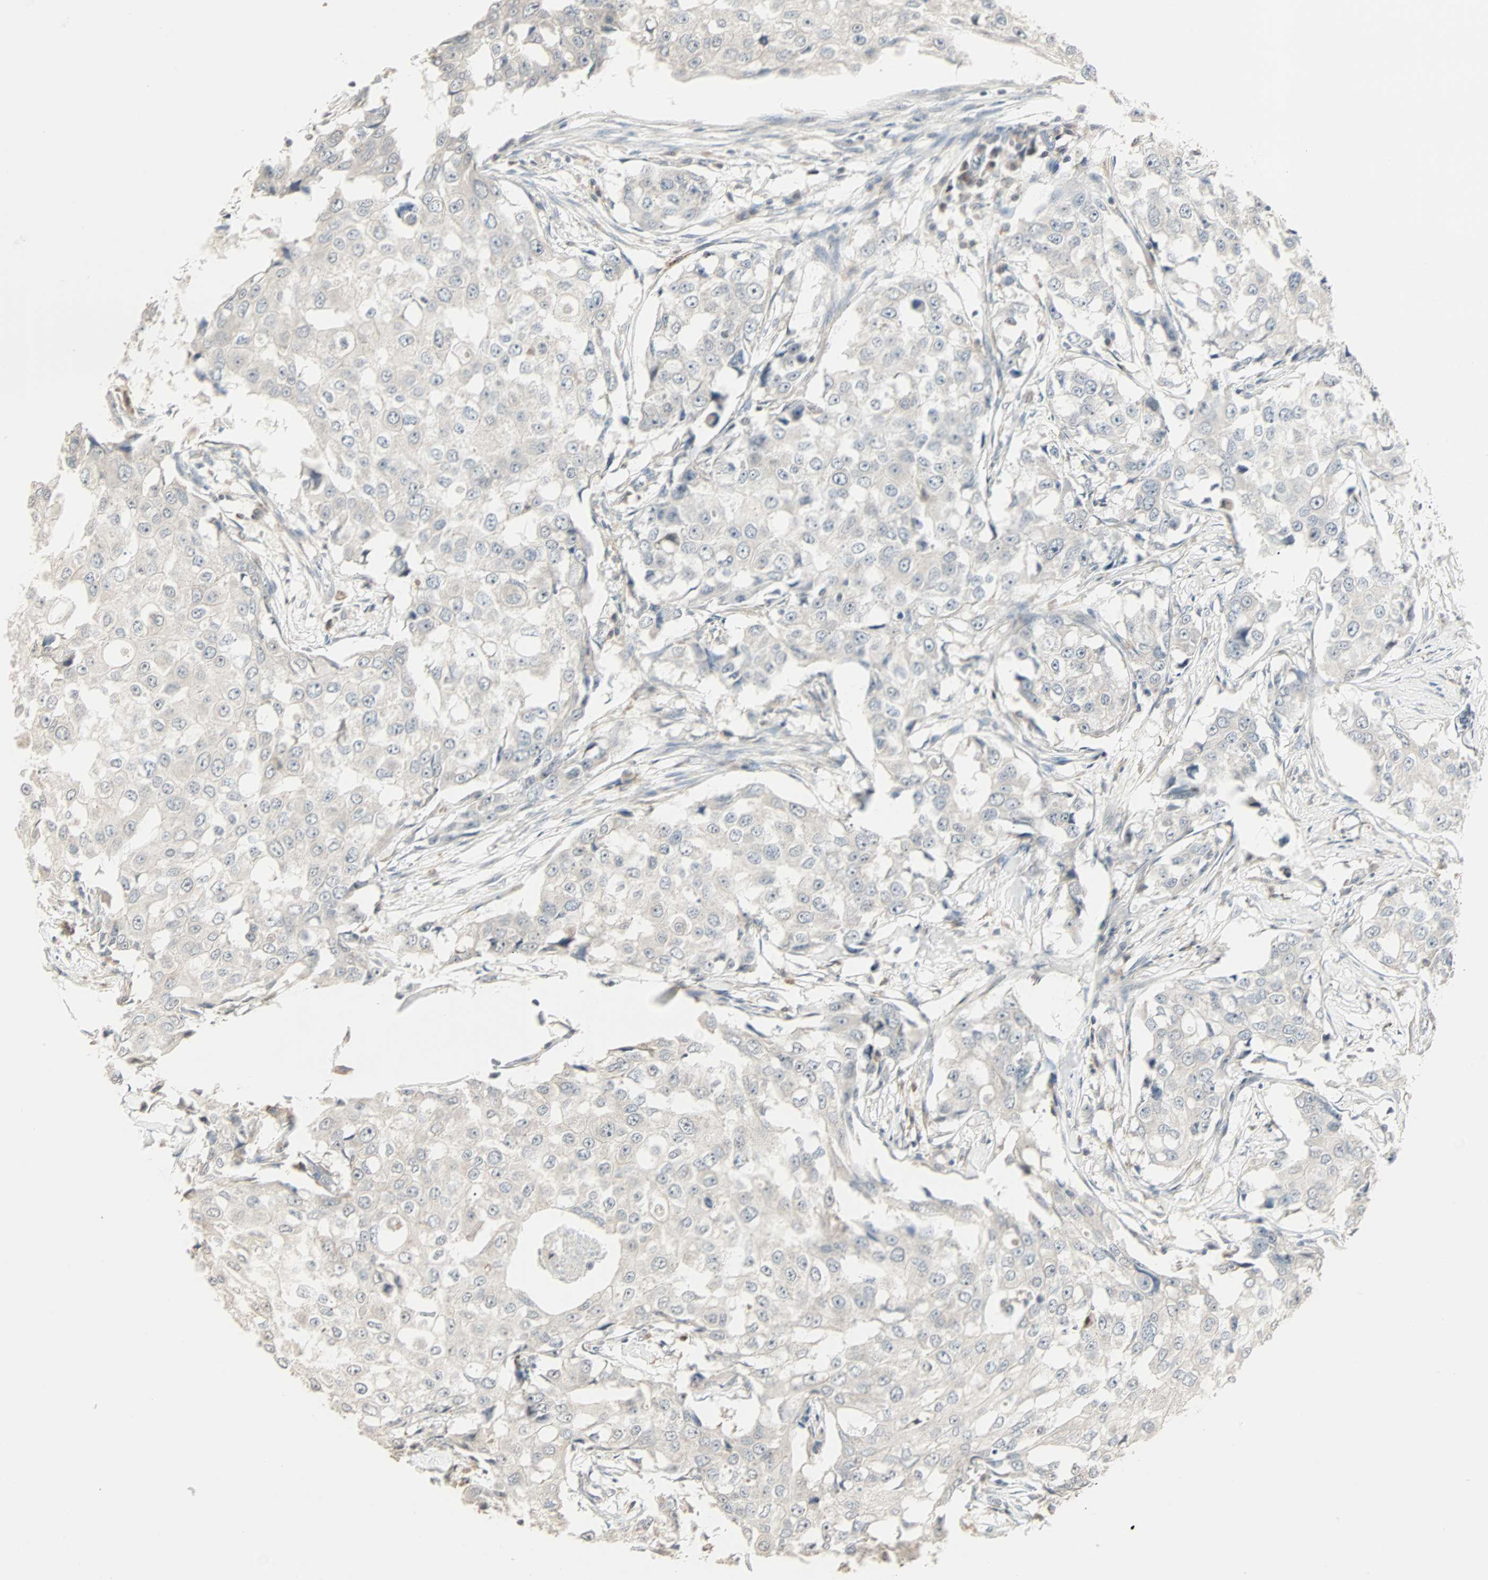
{"staining": {"intensity": "weak", "quantity": ">75%", "location": "cytoplasmic/membranous,nuclear"}, "tissue": "breast cancer", "cell_type": "Tumor cells", "image_type": "cancer", "snomed": [{"axis": "morphology", "description": "Duct carcinoma"}, {"axis": "topography", "description": "Breast"}], "caption": "A high-resolution histopathology image shows IHC staining of breast cancer, which shows weak cytoplasmic/membranous and nuclear expression in approximately >75% of tumor cells.", "gene": "KDM4A", "patient": {"sex": "female", "age": 27}}